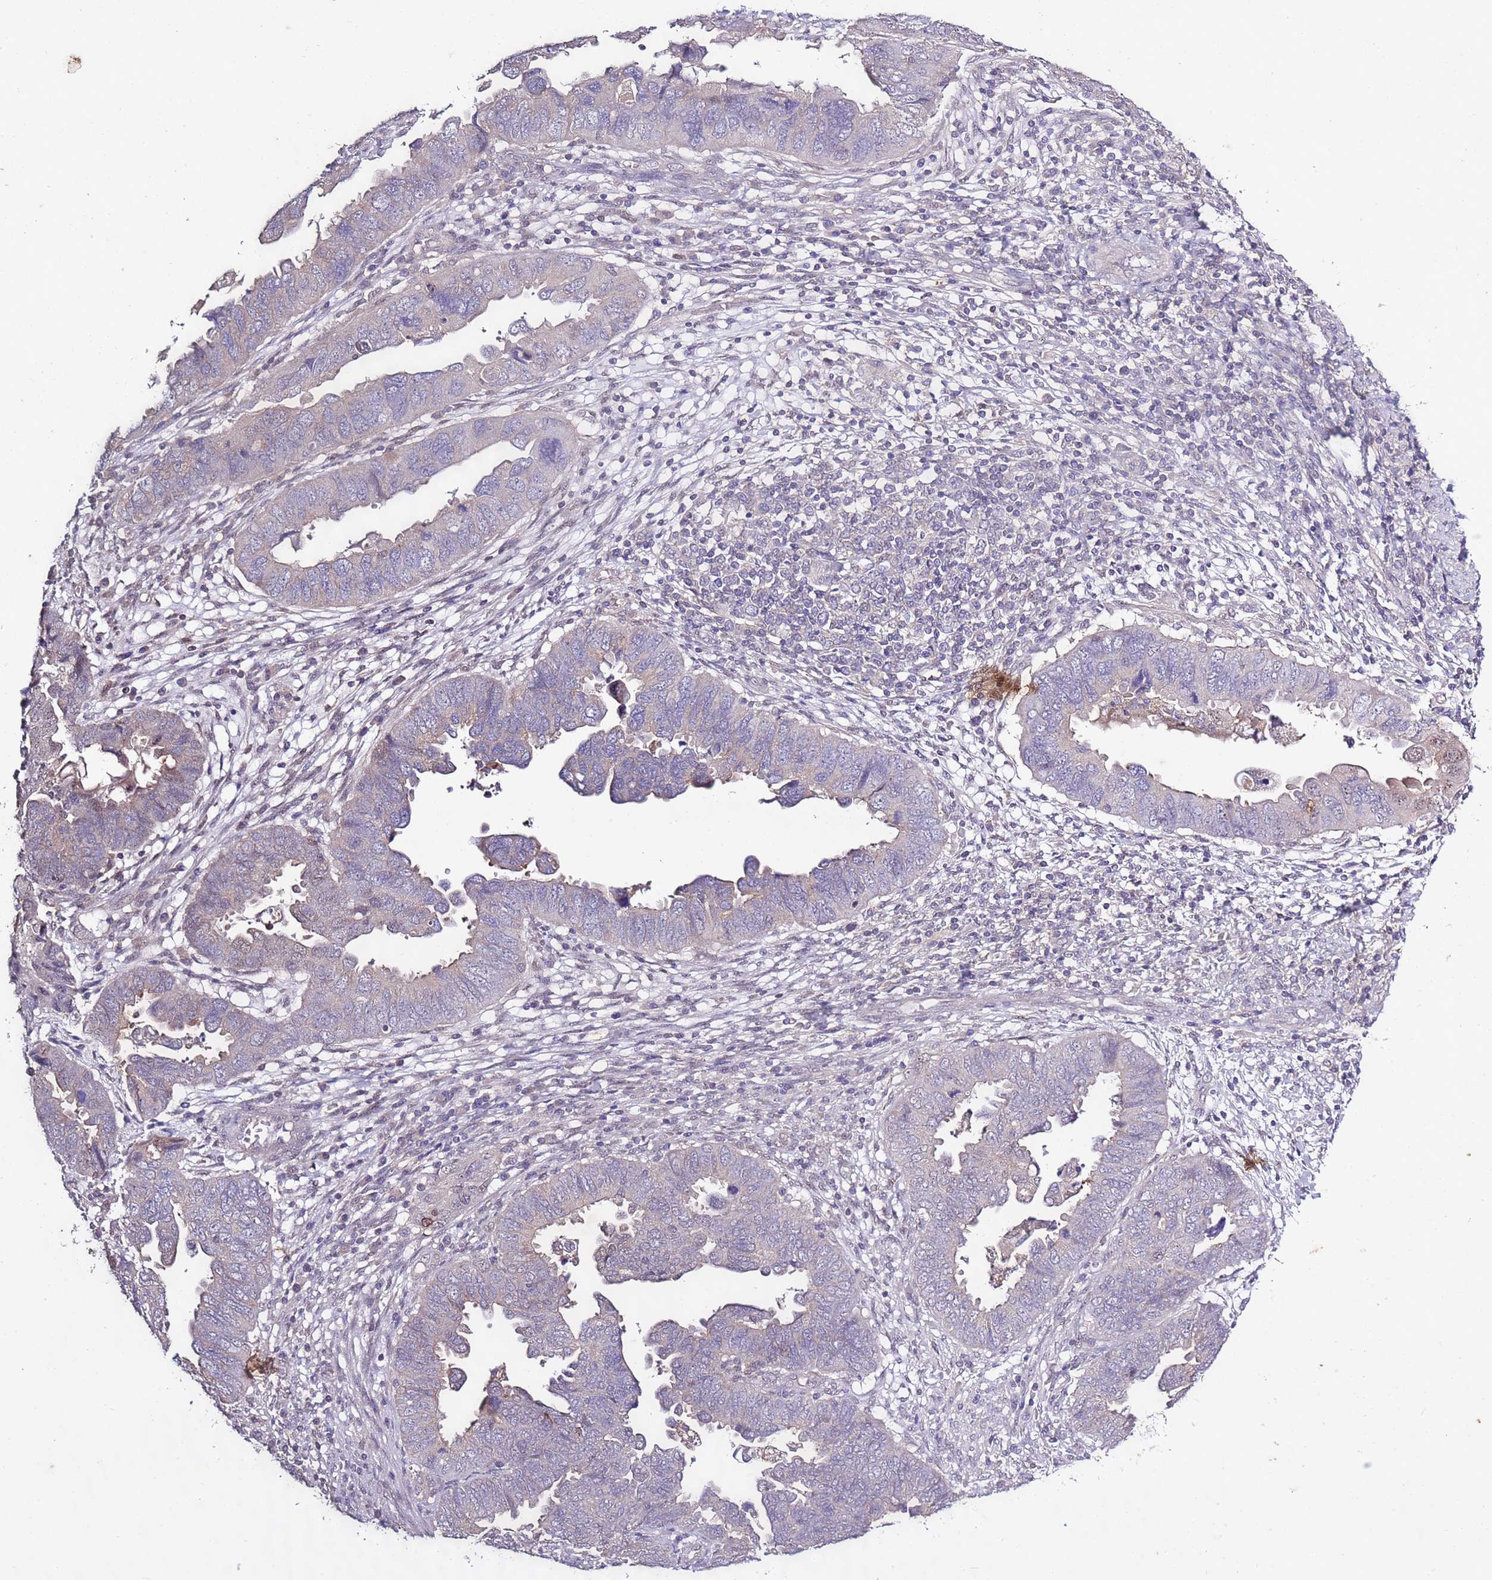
{"staining": {"intensity": "negative", "quantity": "none", "location": "none"}, "tissue": "endometrial cancer", "cell_type": "Tumor cells", "image_type": "cancer", "snomed": [{"axis": "morphology", "description": "Adenocarcinoma, NOS"}, {"axis": "topography", "description": "Endometrium"}], "caption": "High magnification brightfield microscopy of endometrial cancer stained with DAB (3,3'-diaminobenzidine) (brown) and counterstained with hematoxylin (blue): tumor cells show no significant positivity. (DAB (3,3'-diaminobenzidine) immunohistochemistry, high magnification).", "gene": "CAPN9", "patient": {"sex": "female", "age": 79}}